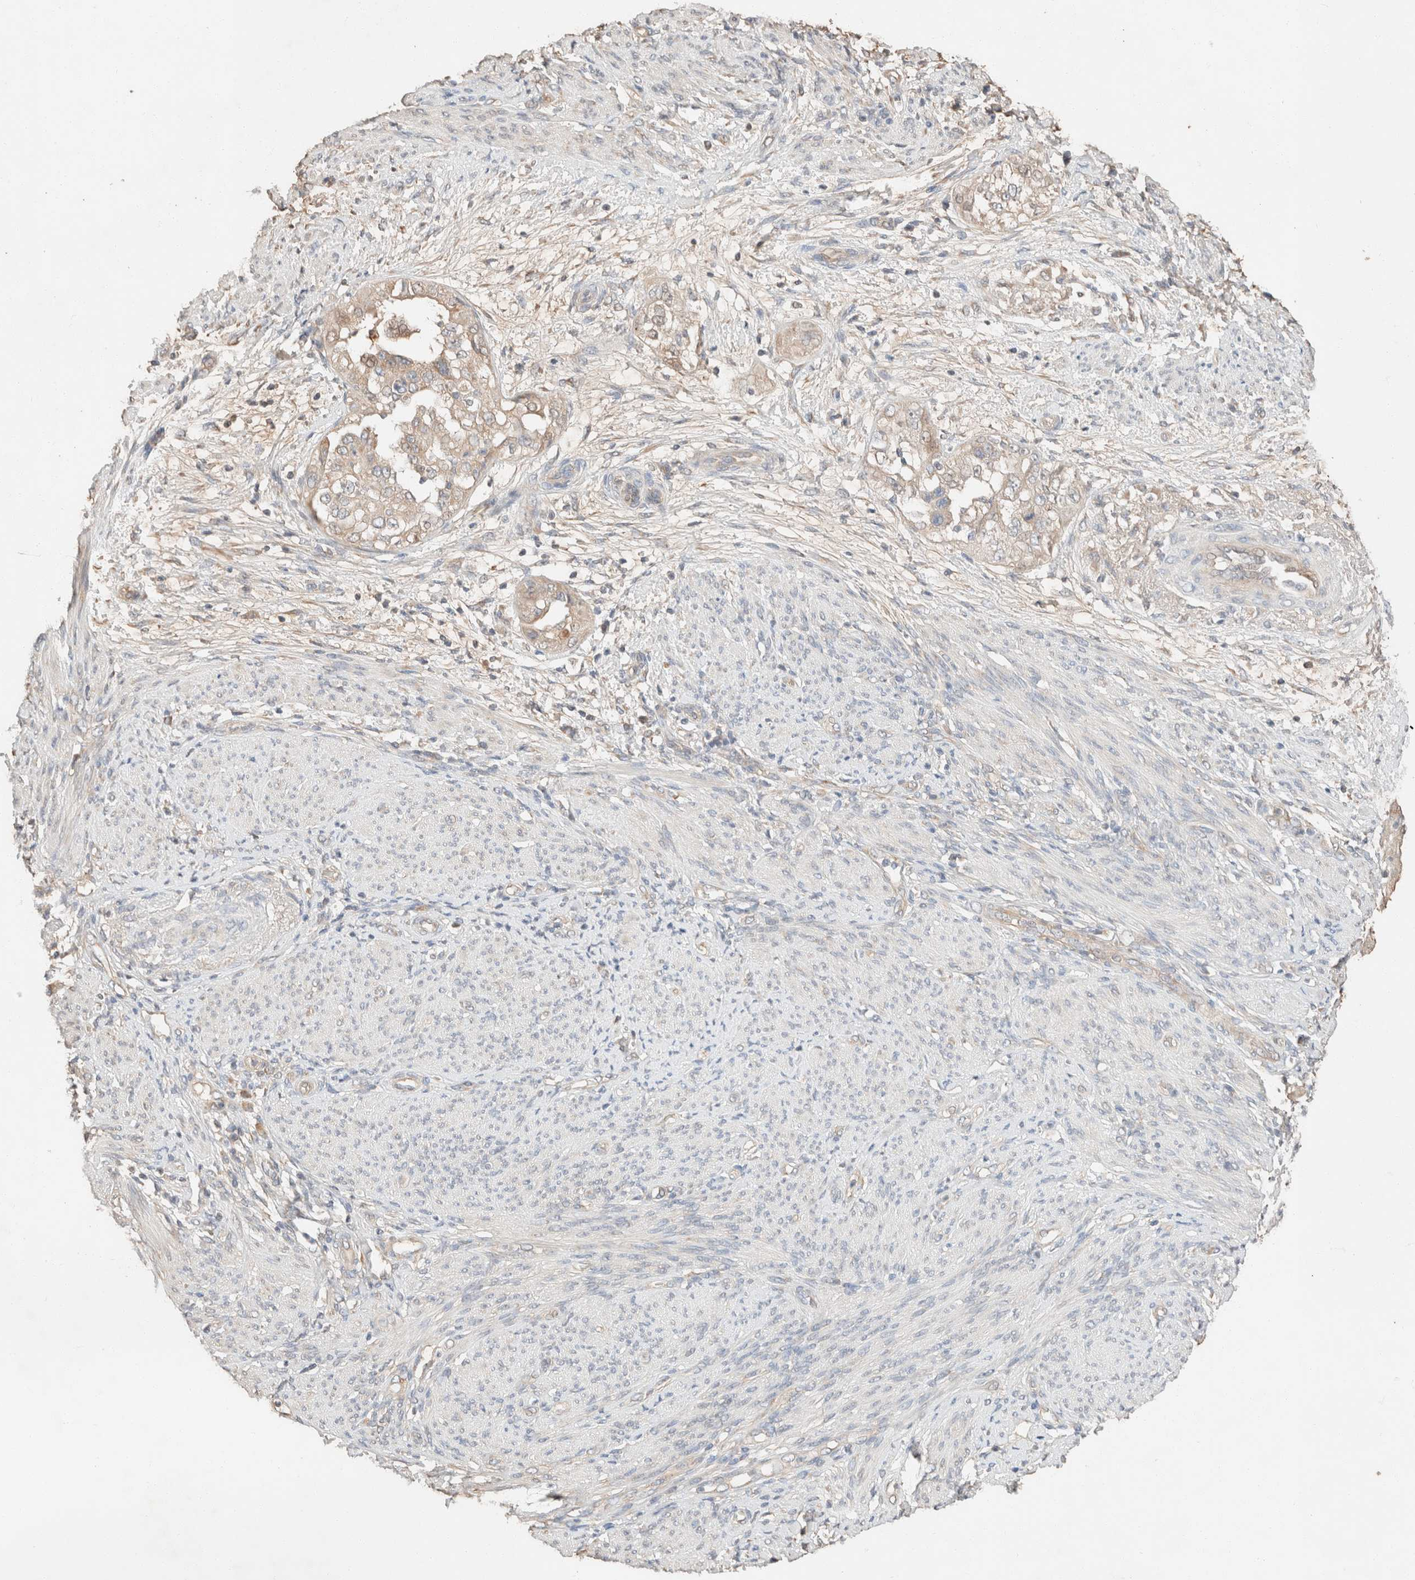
{"staining": {"intensity": "weak", "quantity": ">75%", "location": "cytoplasmic/membranous"}, "tissue": "endometrial cancer", "cell_type": "Tumor cells", "image_type": "cancer", "snomed": [{"axis": "morphology", "description": "Adenocarcinoma, NOS"}, {"axis": "topography", "description": "Endometrium"}], "caption": "A photomicrograph of endometrial cancer (adenocarcinoma) stained for a protein demonstrates weak cytoplasmic/membranous brown staining in tumor cells.", "gene": "TUBD1", "patient": {"sex": "female", "age": 85}}